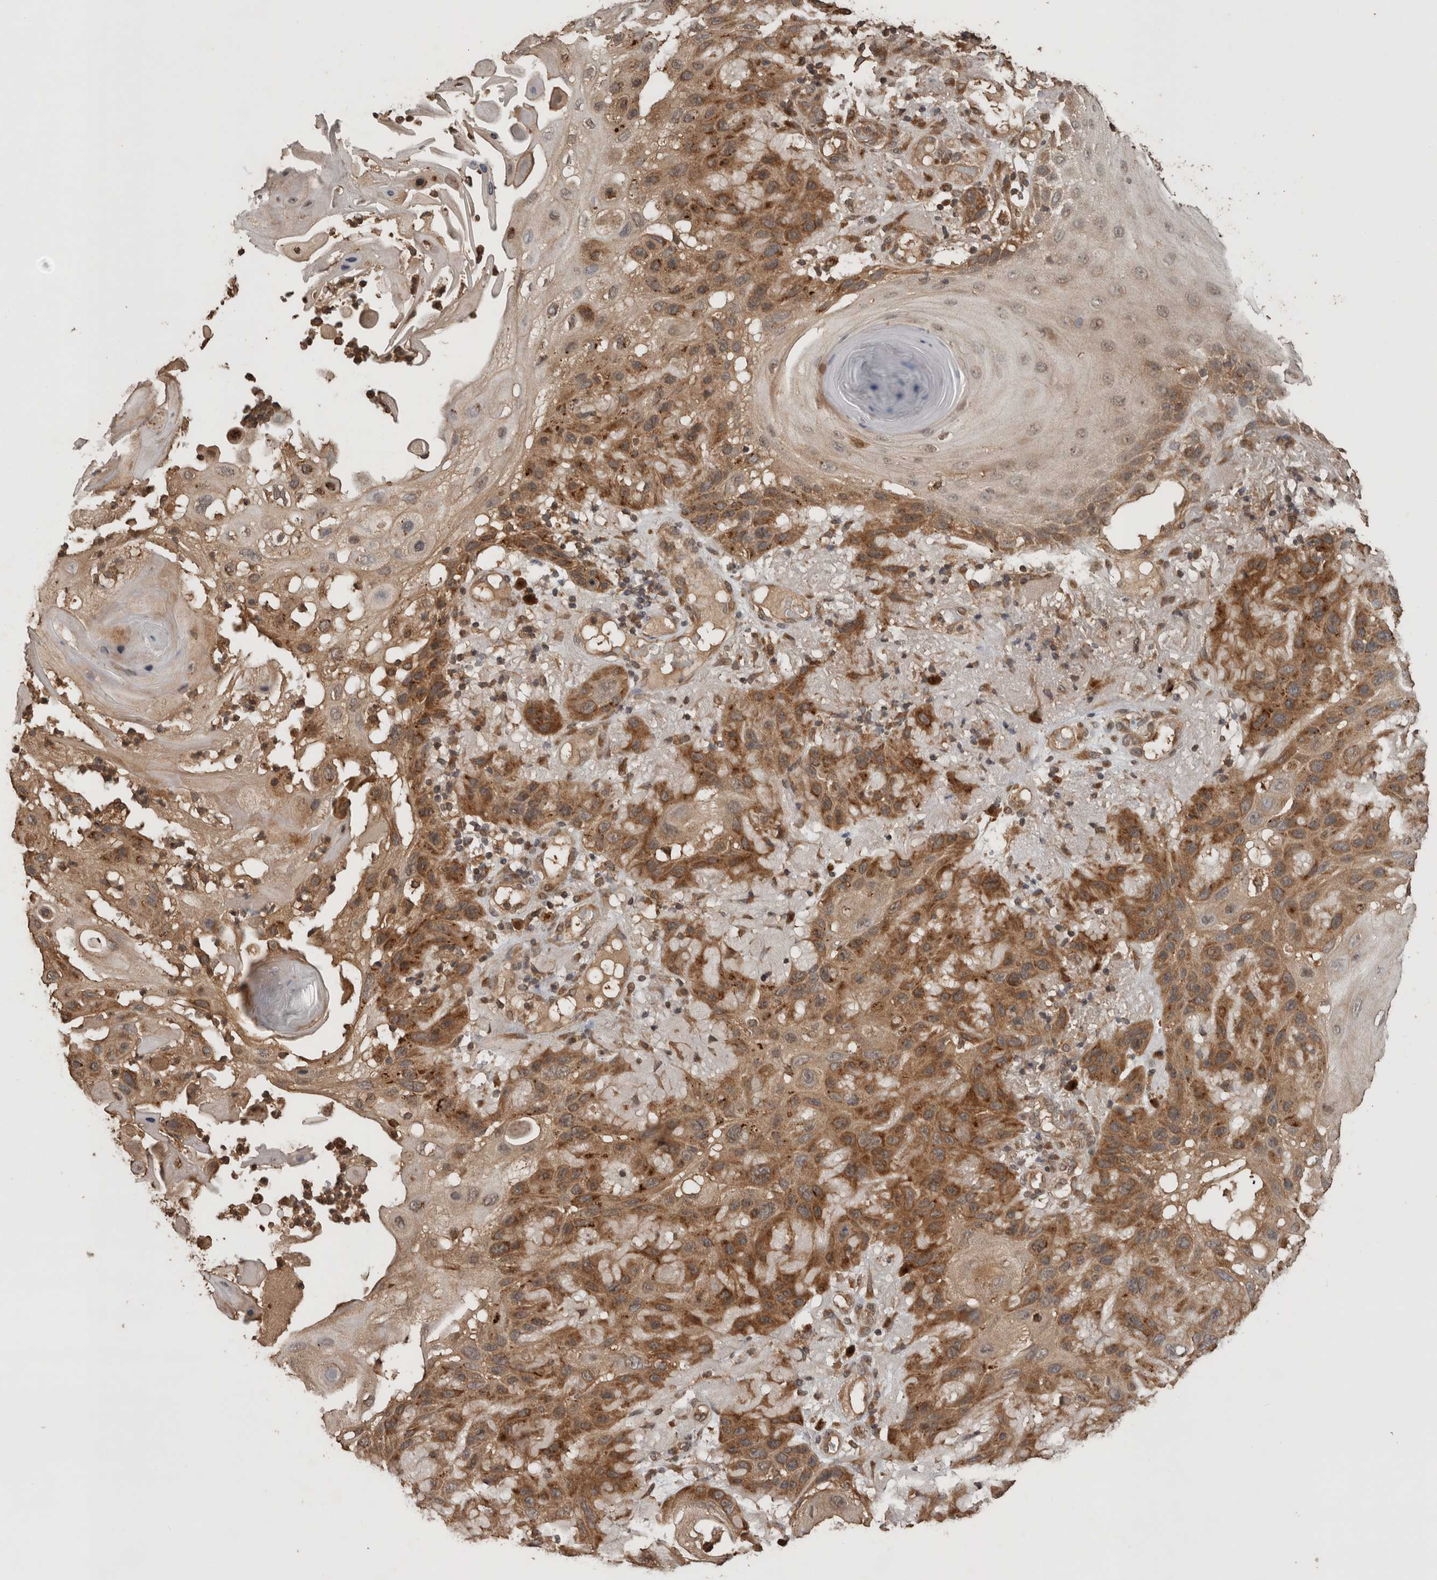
{"staining": {"intensity": "moderate", "quantity": ">75%", "location": "cytoplasmic/membranous"}, "tissue": "skin cancer", "cell_type": "Tumor cells", "image_type": "cancer", "snomed": [{"axis": "morphology", "description": "Normal tissue, NOS"}, {"axis": "morphology", "description": "Squamous cell carcinoma, NOS"}, {"axis": "topography", "description": "Skin"}], "caption": "A histopathology image of skin cancer stained for a protein demonstrates moderate cytoplasmic/membranous brown staining in tumor cells.", "gene": "OTUD7B", "patient": {"sex": "female", "age": 96}}